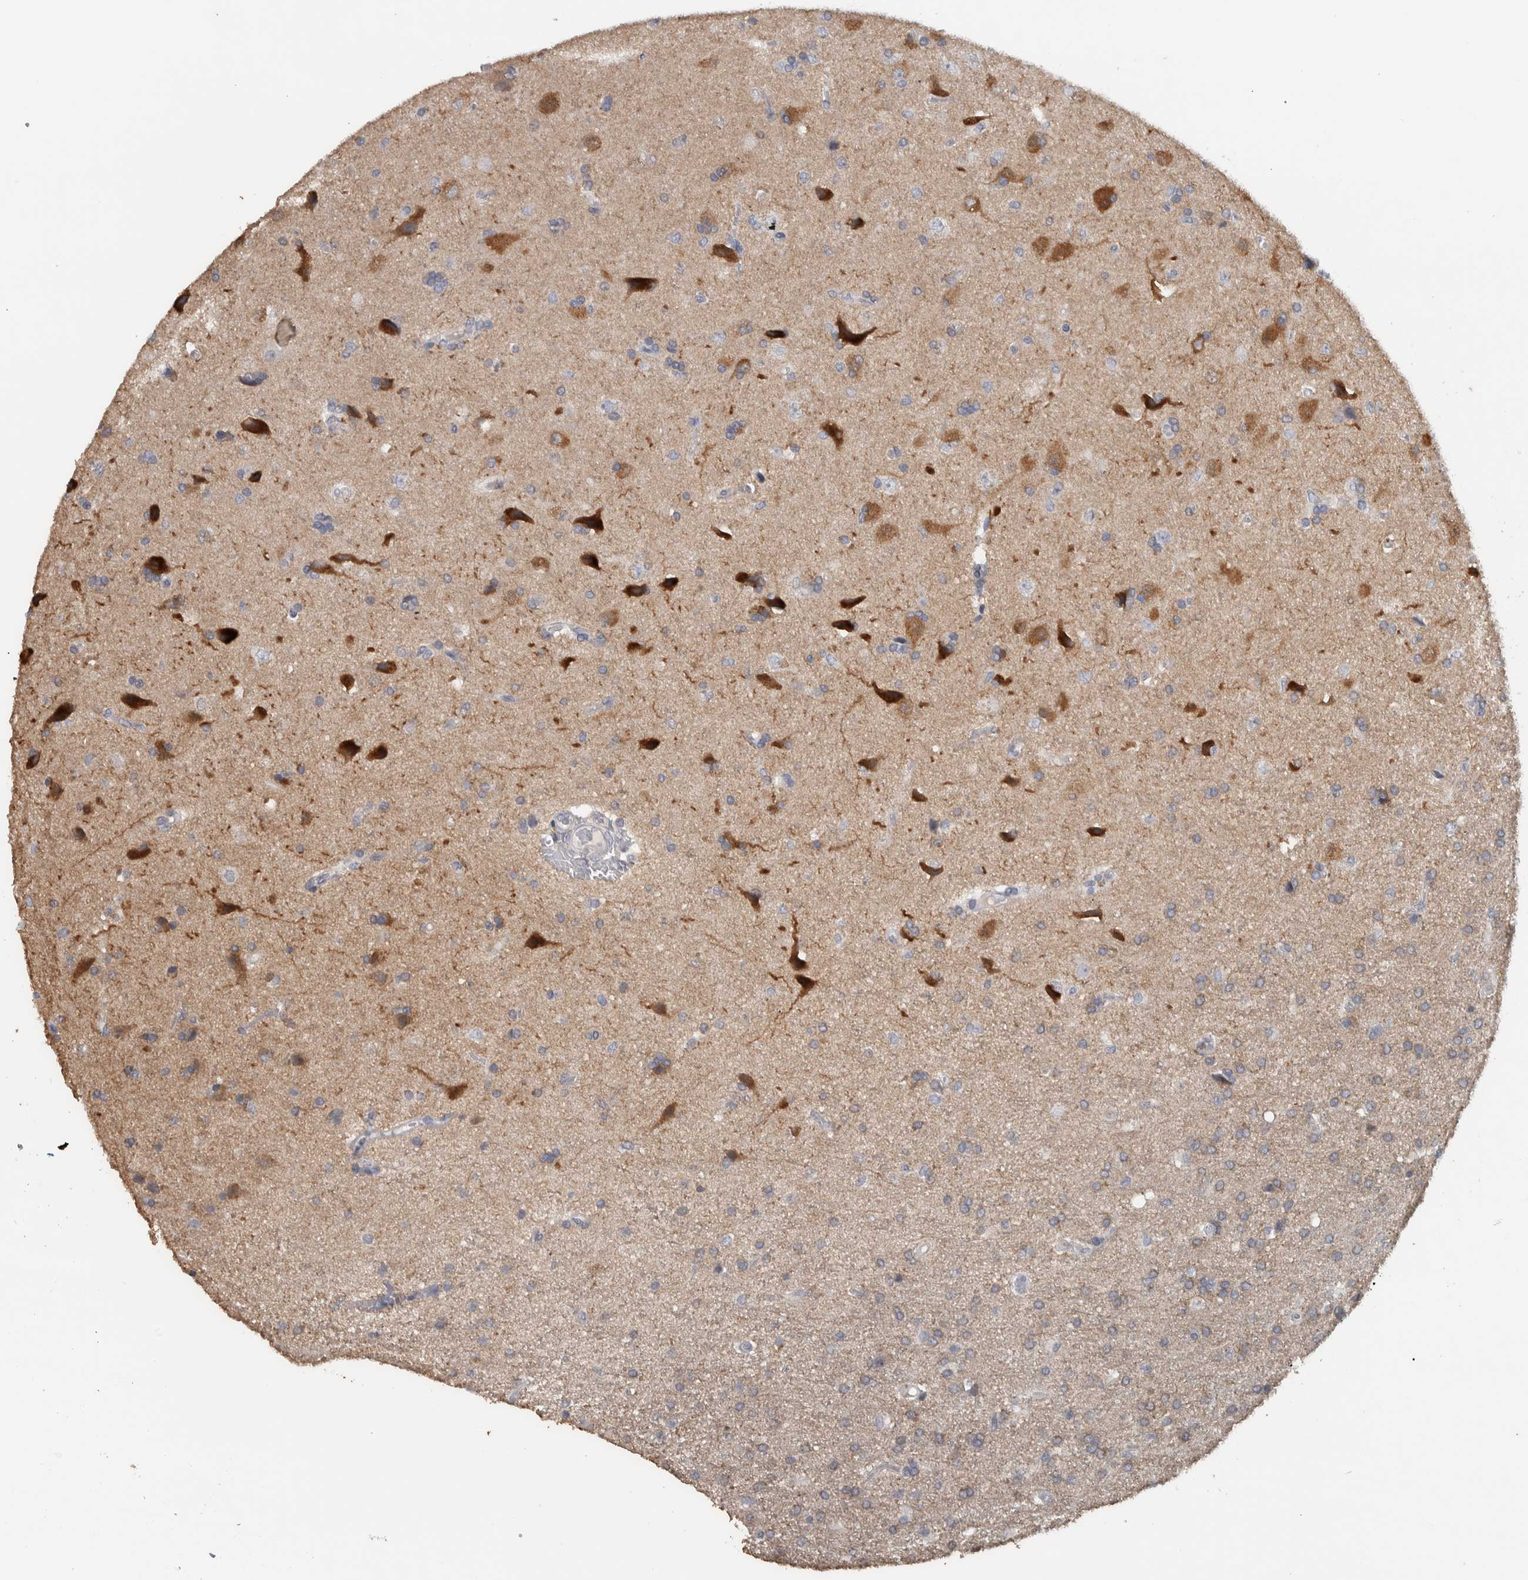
{"staining": {"intensity": "negative", "quantity": "none", "location": "none"}, "tissue": "glioma", "cell_type": "Tumor cells", "image_type": "cancer", "snomed": [{"axis": "morphology", "description": "Glioma, malignant, High grade"}, {"axis": "topography", "description": "Brain"}], "caption": "Tumor cells are negative for protein expression in human malignant glioma (high-grade). The staining was performed using DAB (3,3'-diaminobenzidine) to visualize the protein expression in brown, while the nuclei were stained in blue with hematoxylin (Magnification: 20x).", "gene": "NECAB1", "patient": {"sex": "male", "age": 72}}